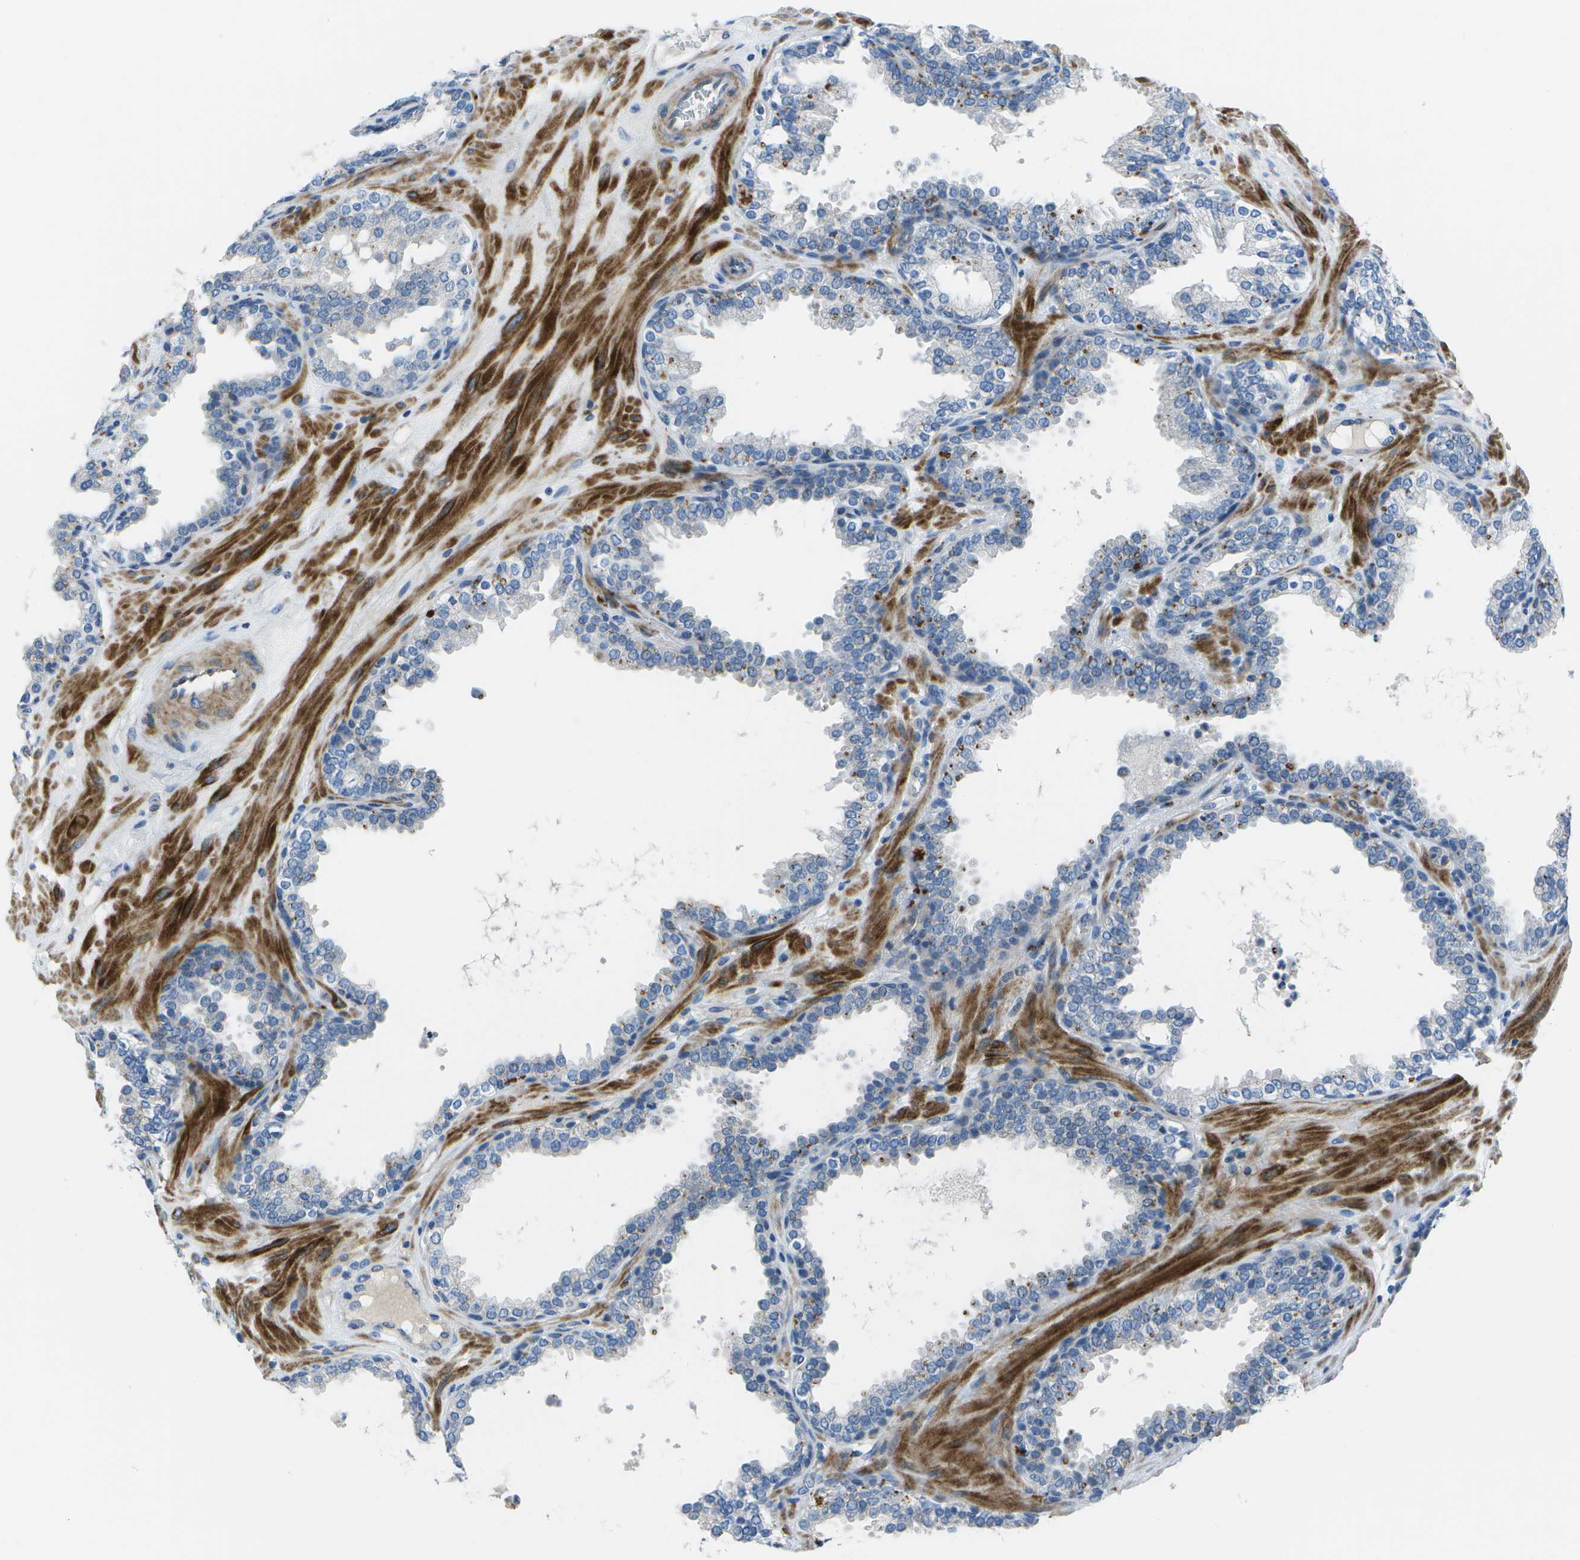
{"staining": {"intensity": "negative", "quantity": "none", "location": "none"}, "tissue": "prostate", "cell_type": "Glandular cells", "image_type": "normal", "snomed": [{"axis": "morphology", "description": "Normal tissue, NOS"}, {"axis": "topography", "description": "Prostate"}], "caption": "The photomicrograph exhibits no significant positivity in glandular cells of prostate.", "gene": "DCT", "patient": {"sex": "male", "age": 51}}